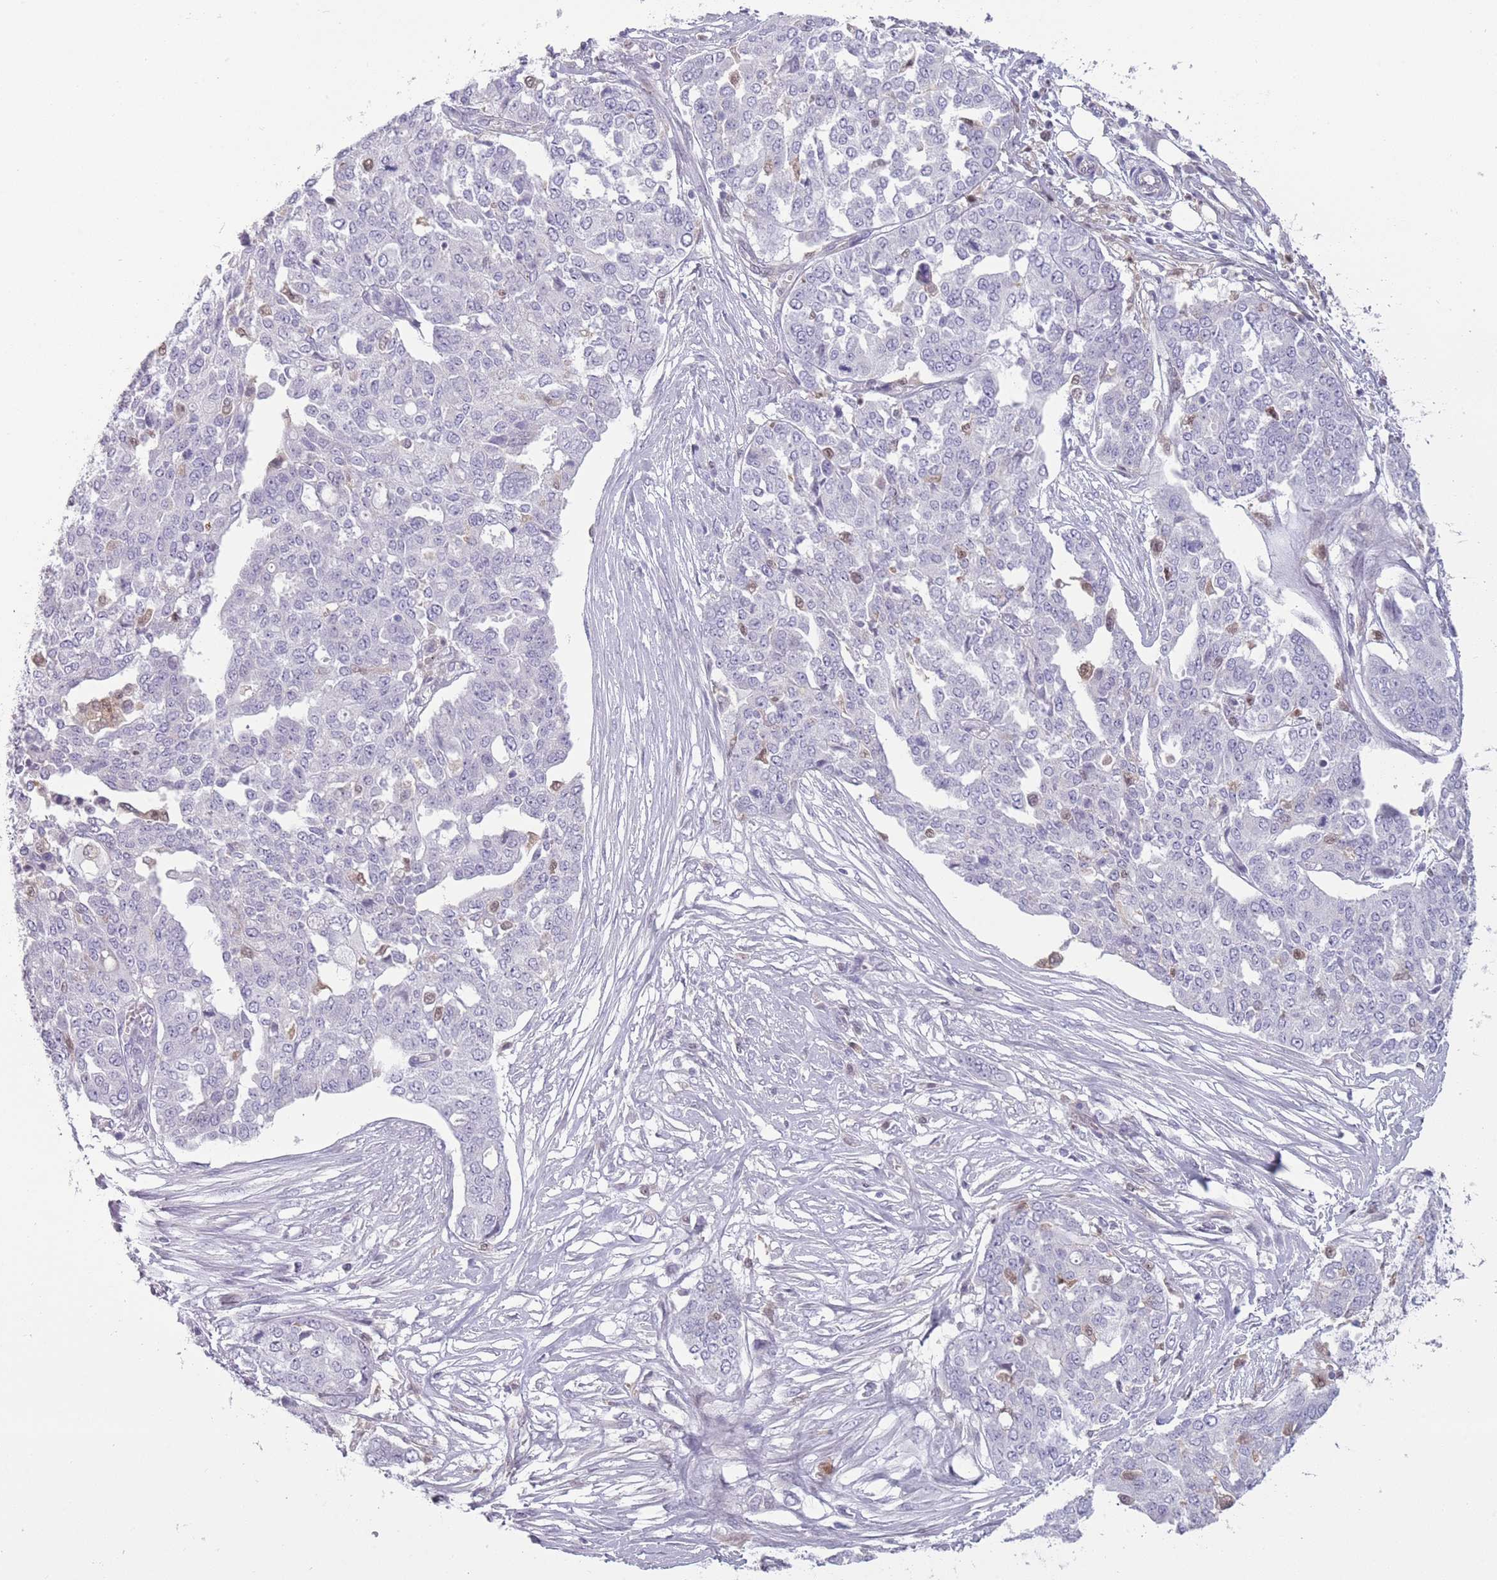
{"staining": {"intensity": "negative", "quantity": "none", "location": "none"}, "tissue": "ovarian cancer", "cell_type": "Tumor cells", "image_type": "cancer", "snomed": [{"axis": "morphology", "description": "Cystadenocarcinoma, serous, NOS"}, {"axis": "topography", "description": "Soft tissue"}, {"axis": "topography", "description": "Ovary"}], "caption": "An image of ovarian cancer (serous cystadenocarcinoma) stained for a protein shows no brown staining in tumor cells.", "gene": "LGALS9", "patient": {"sex": "female", "age": 57}}